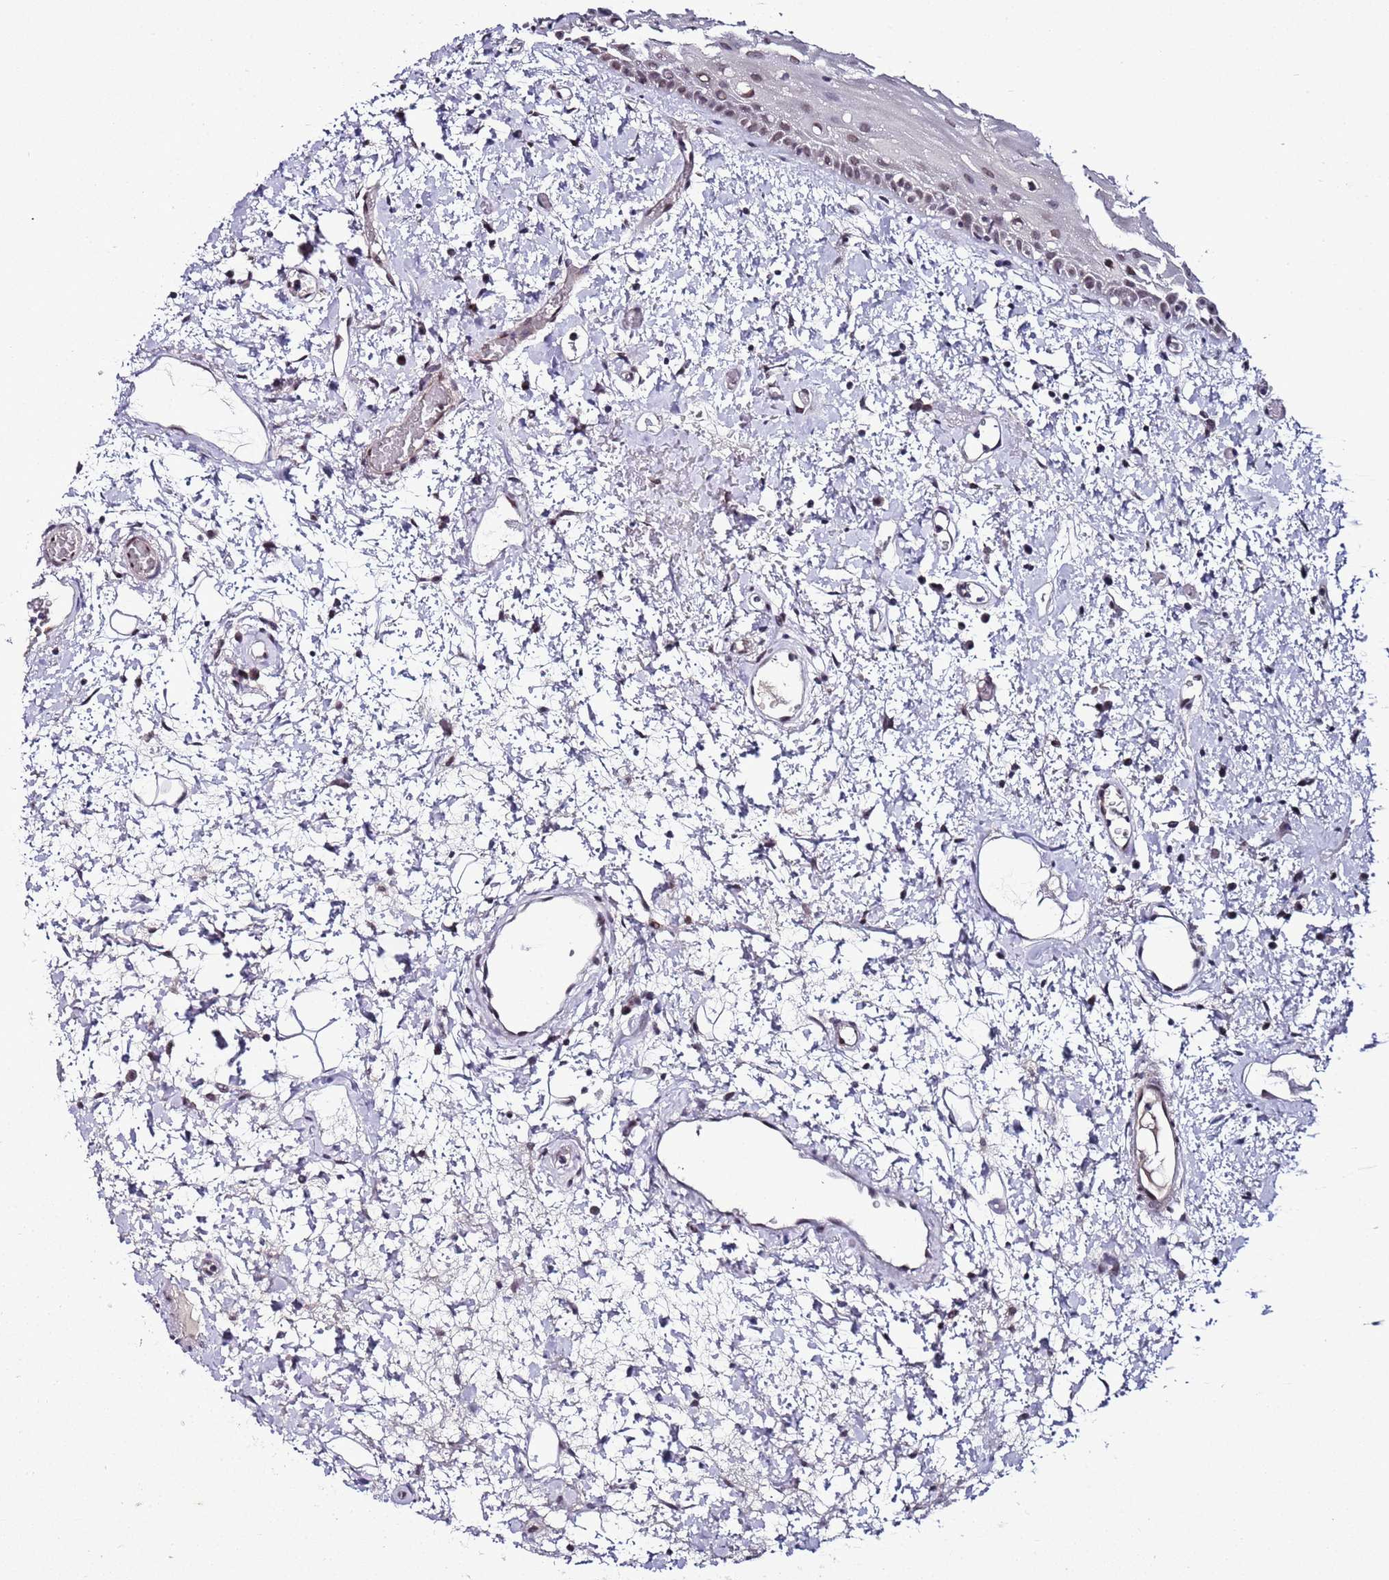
{"staining": {"intensity": "moderate", "quantity": "25%-75%", "location": "nuclear"}, "tissue": "oral mucosa", "cell_type": "Squamous epithelial cells", "image_type": "normal", "snomed": [{"axis": "morphology", "description": "Normal tissue, NOS"}, {"axis": "topography", "description": "Oral tissue"}], "caption": "Squamous epithelial cells exhibit medium levels of moderate nuclear positivity in about 25%-75% of cells in normal human oral mucosa.", "gene": "PSMA7", "patient": {"sex": "female", "age": 76}}